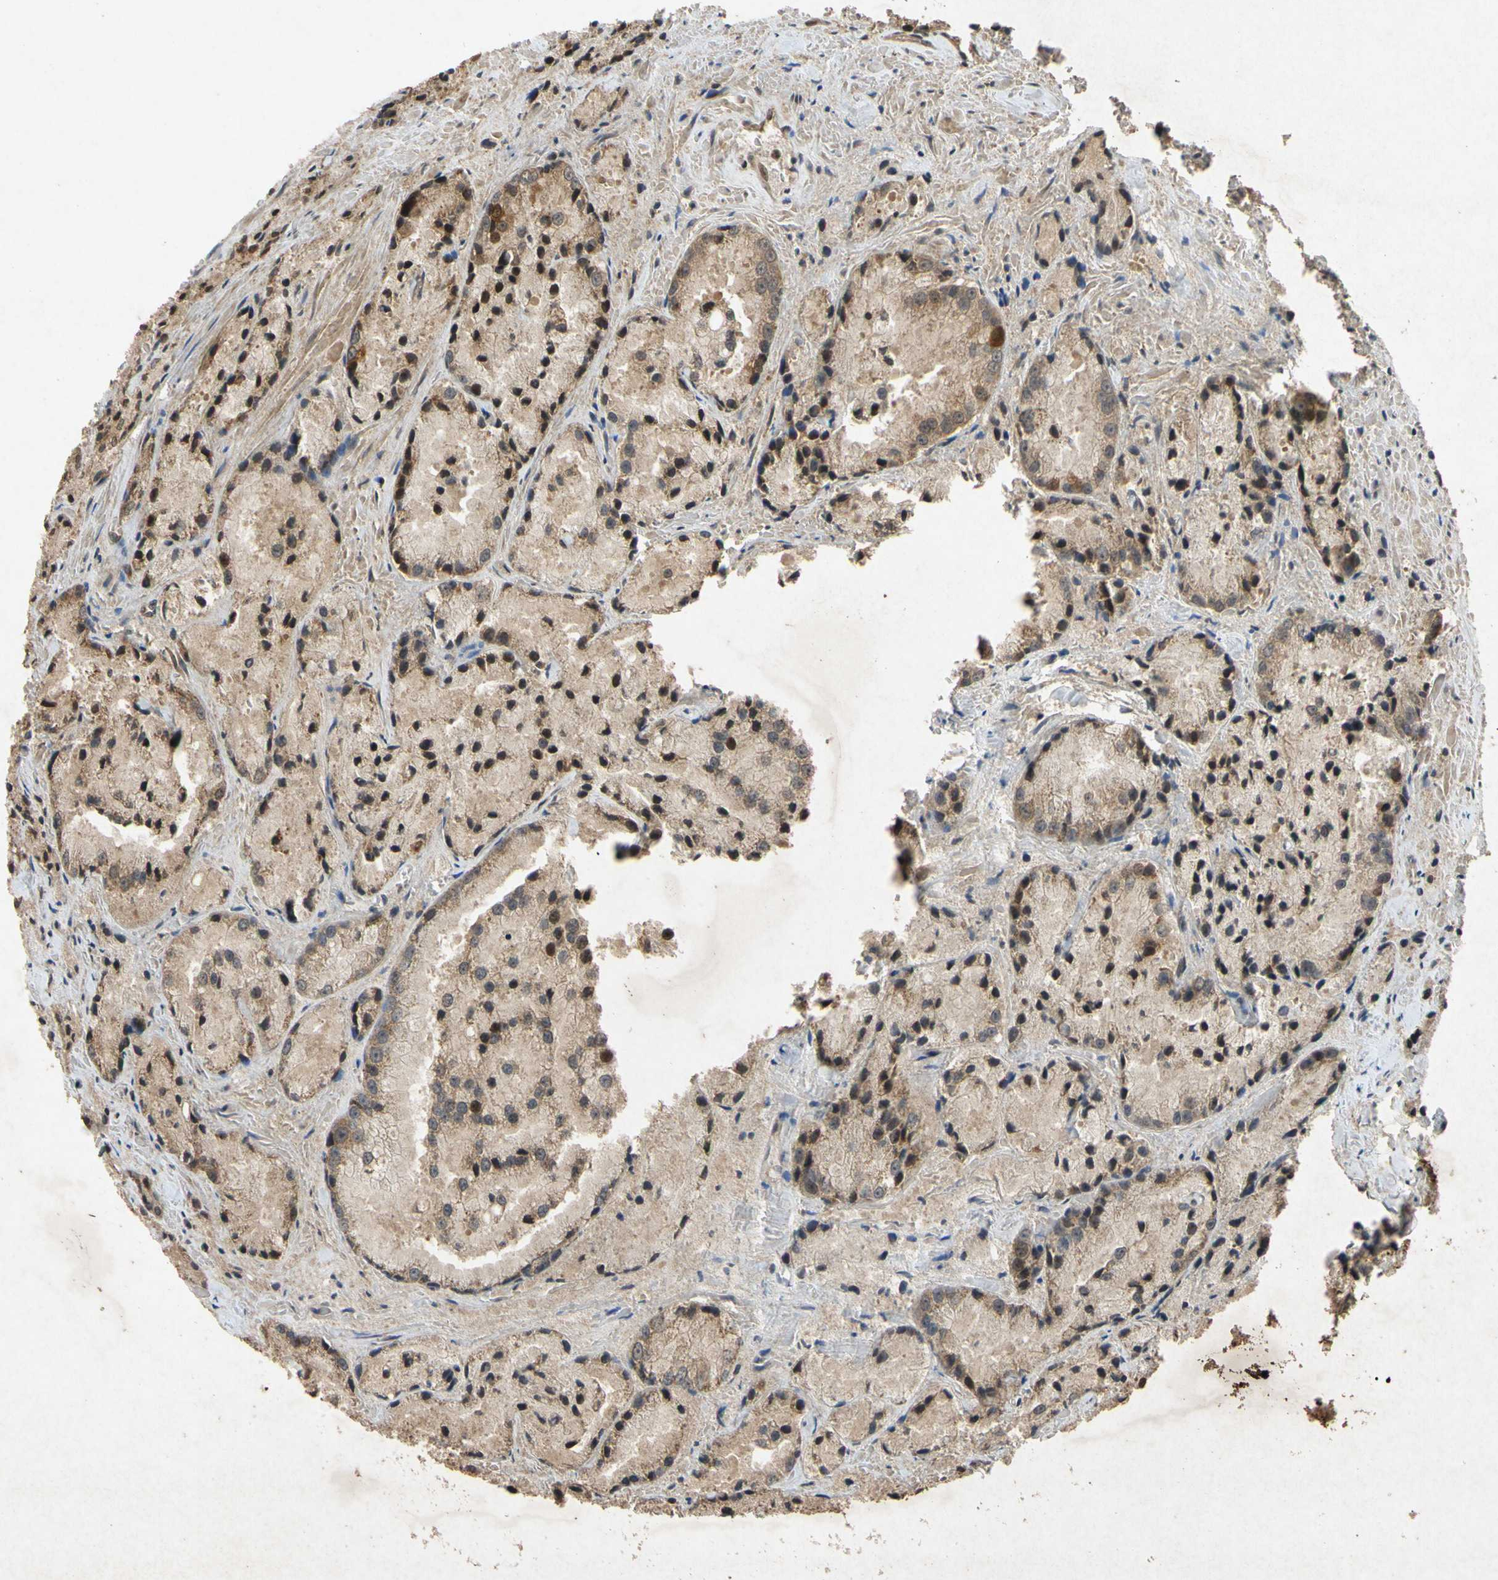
{"staining": {"intensity": "moderate", "quantity": ">75%", "location": "cytoplasmic/membranous,nuclear"}, "tissue": "prostate cancer", "cell_type": "Tumor cells", "image_type": "cancer", "snomed": [{"axis": "morphology", "description": "Adenocarcinoma, Low grade"}, {"axis": "topography", "description": "Prostate"}], "caption": "A photomicrograph of prostate adenocarcinoma (low-grade) stained for a protein shows moderate cytoplasmic/membranous and nuclear brown staining in tumor cells. (IHC, brightfield microscopy, high magnification).", "gene": "ATP6V1H", "patient": {"sex": "male", "age": 64}}